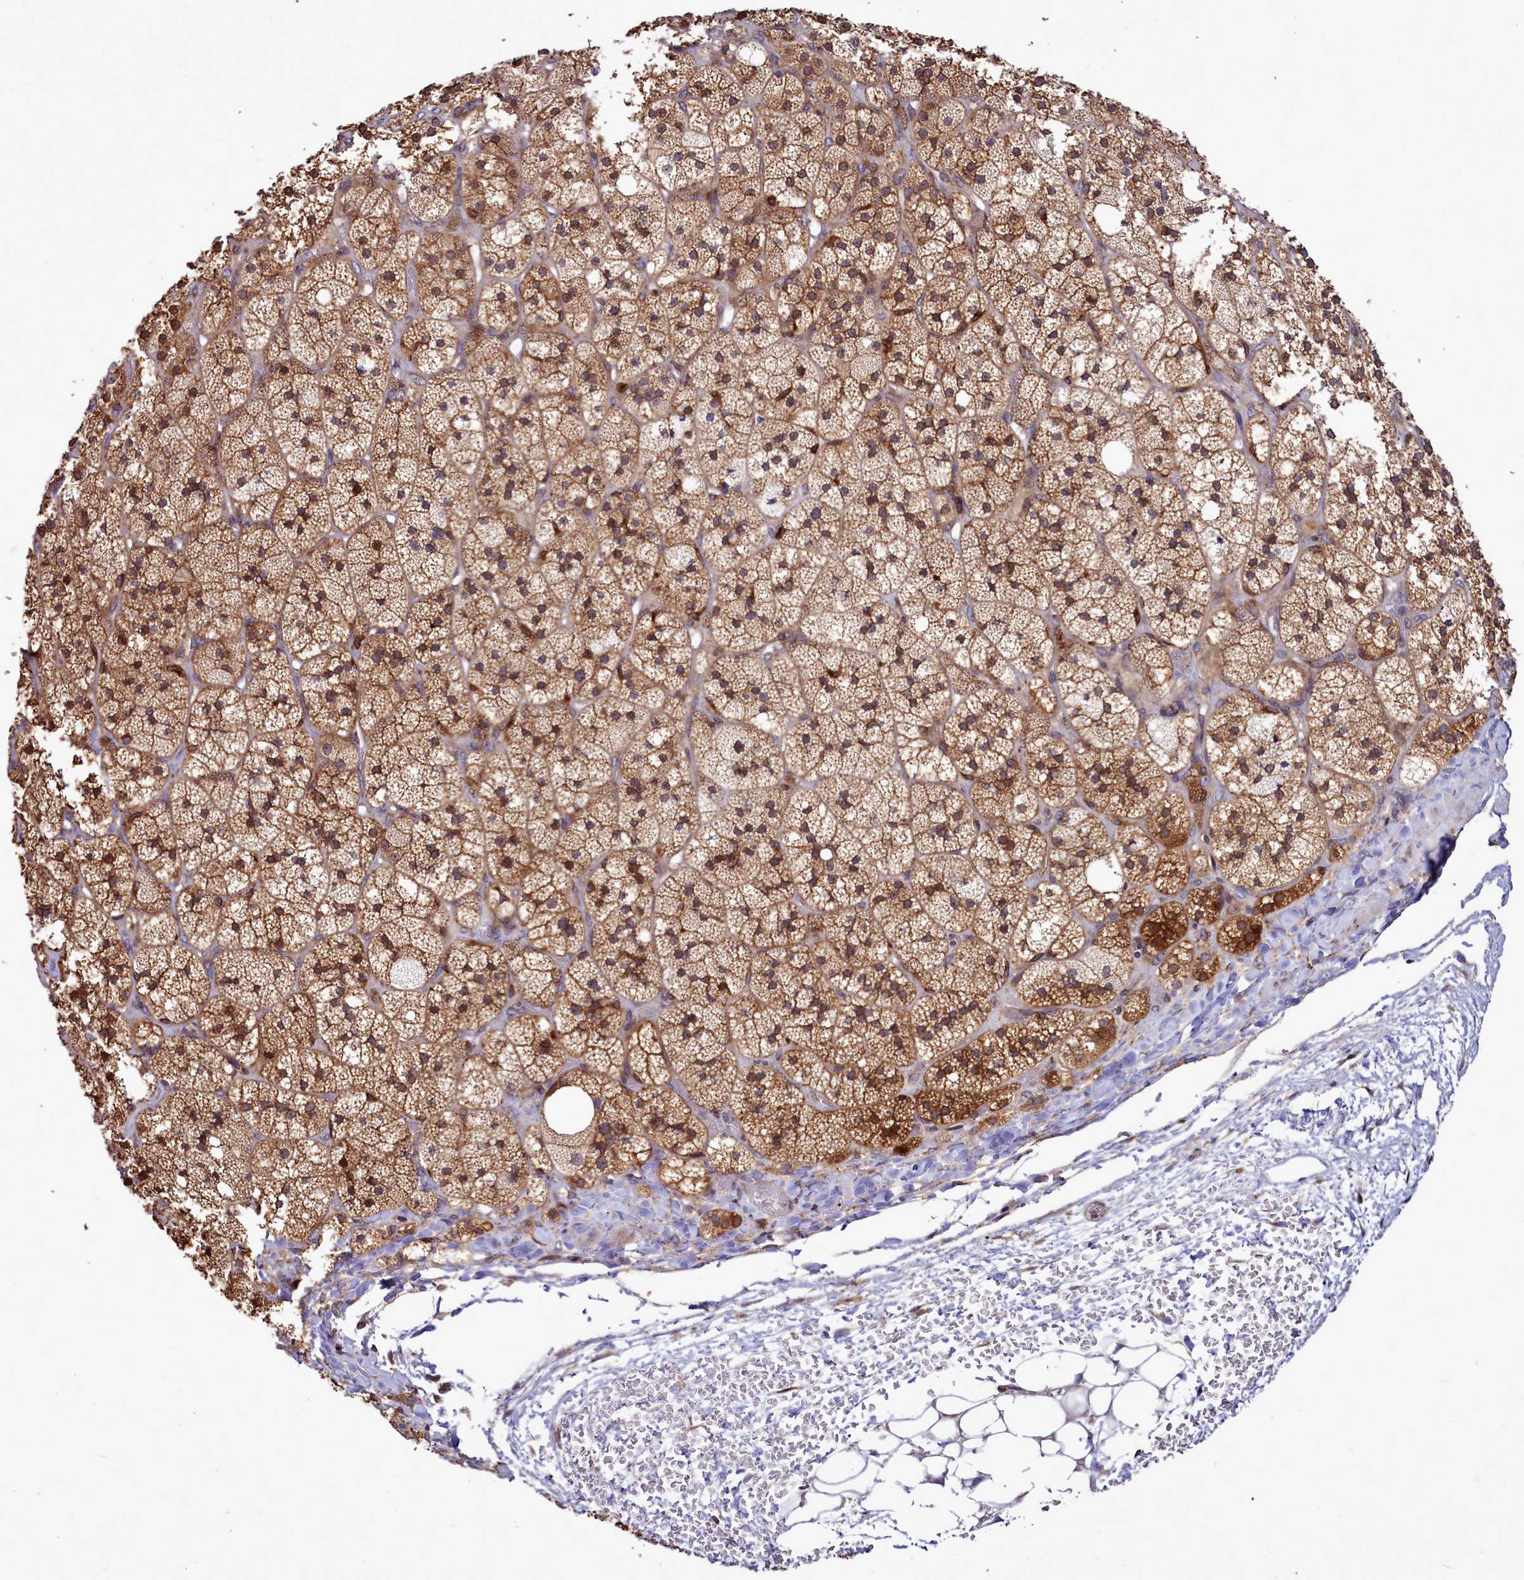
{"staining": {"intensity": "moderate", "quantity": ">75%", "location": "cytoplasmic/membranous,nuclear"}, "tissue": "adrenal gland", "cell_type": "Glandular cells", "image_type": "normal", "snomed": [{"axis": "morphology", "description": "Normal tissue, NOS"}, {"axis": "topography", "description": "Adrenal gland"}], "caption": "Moderate cytoplasmic/membranous,nuclear protein expression is identified in about >75% of glandular cells in adrenal gland. (DAB (3,3'-diaminobenzidine) IHC, brown staining for protein, blue staining for nuclei).", "gene": "RAPGEF4", "patient": {"sex": "male", "age": 61}}